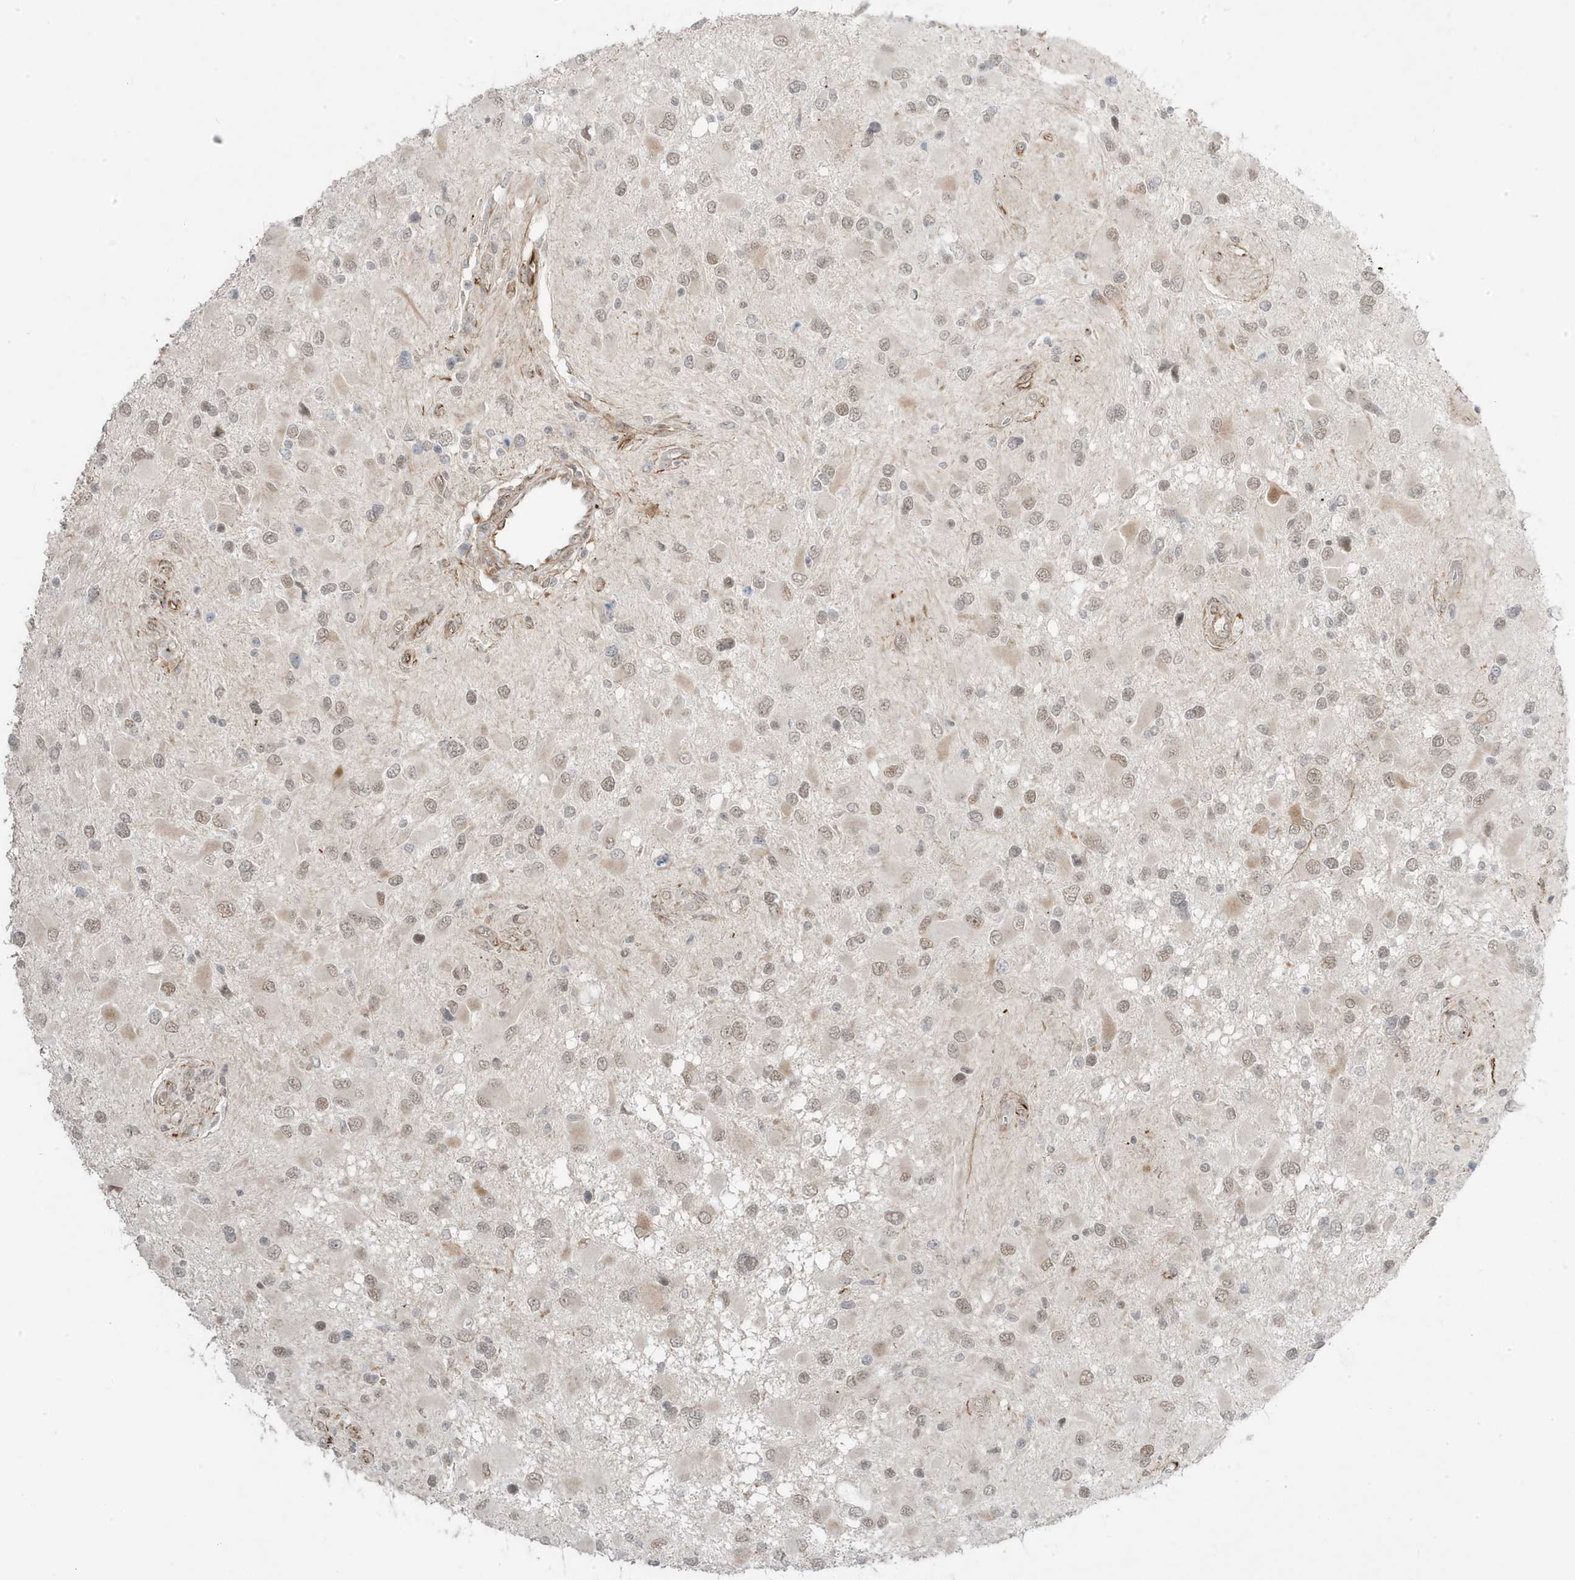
{"staining": {"intensity": "weak", "quantity": "25%-75%", "location": "nuclear"}, "tissue": "glioma", "cell_type": "Tumor cells", "image_type": "cancer", "snomed": [{"axis": "morphology", "description": "Glioma, malignant, High grade"}, {"axis": "topography", "description": "Brain"}], "caption": "A micrograph of glioma stained for a protein shows weak nuclear brown staining in tumor cells. (IHC, brightfield microscopy, high magnification).", "gene": "ADAMTSL3", "patient": {"sex": "male", "age": 53}}